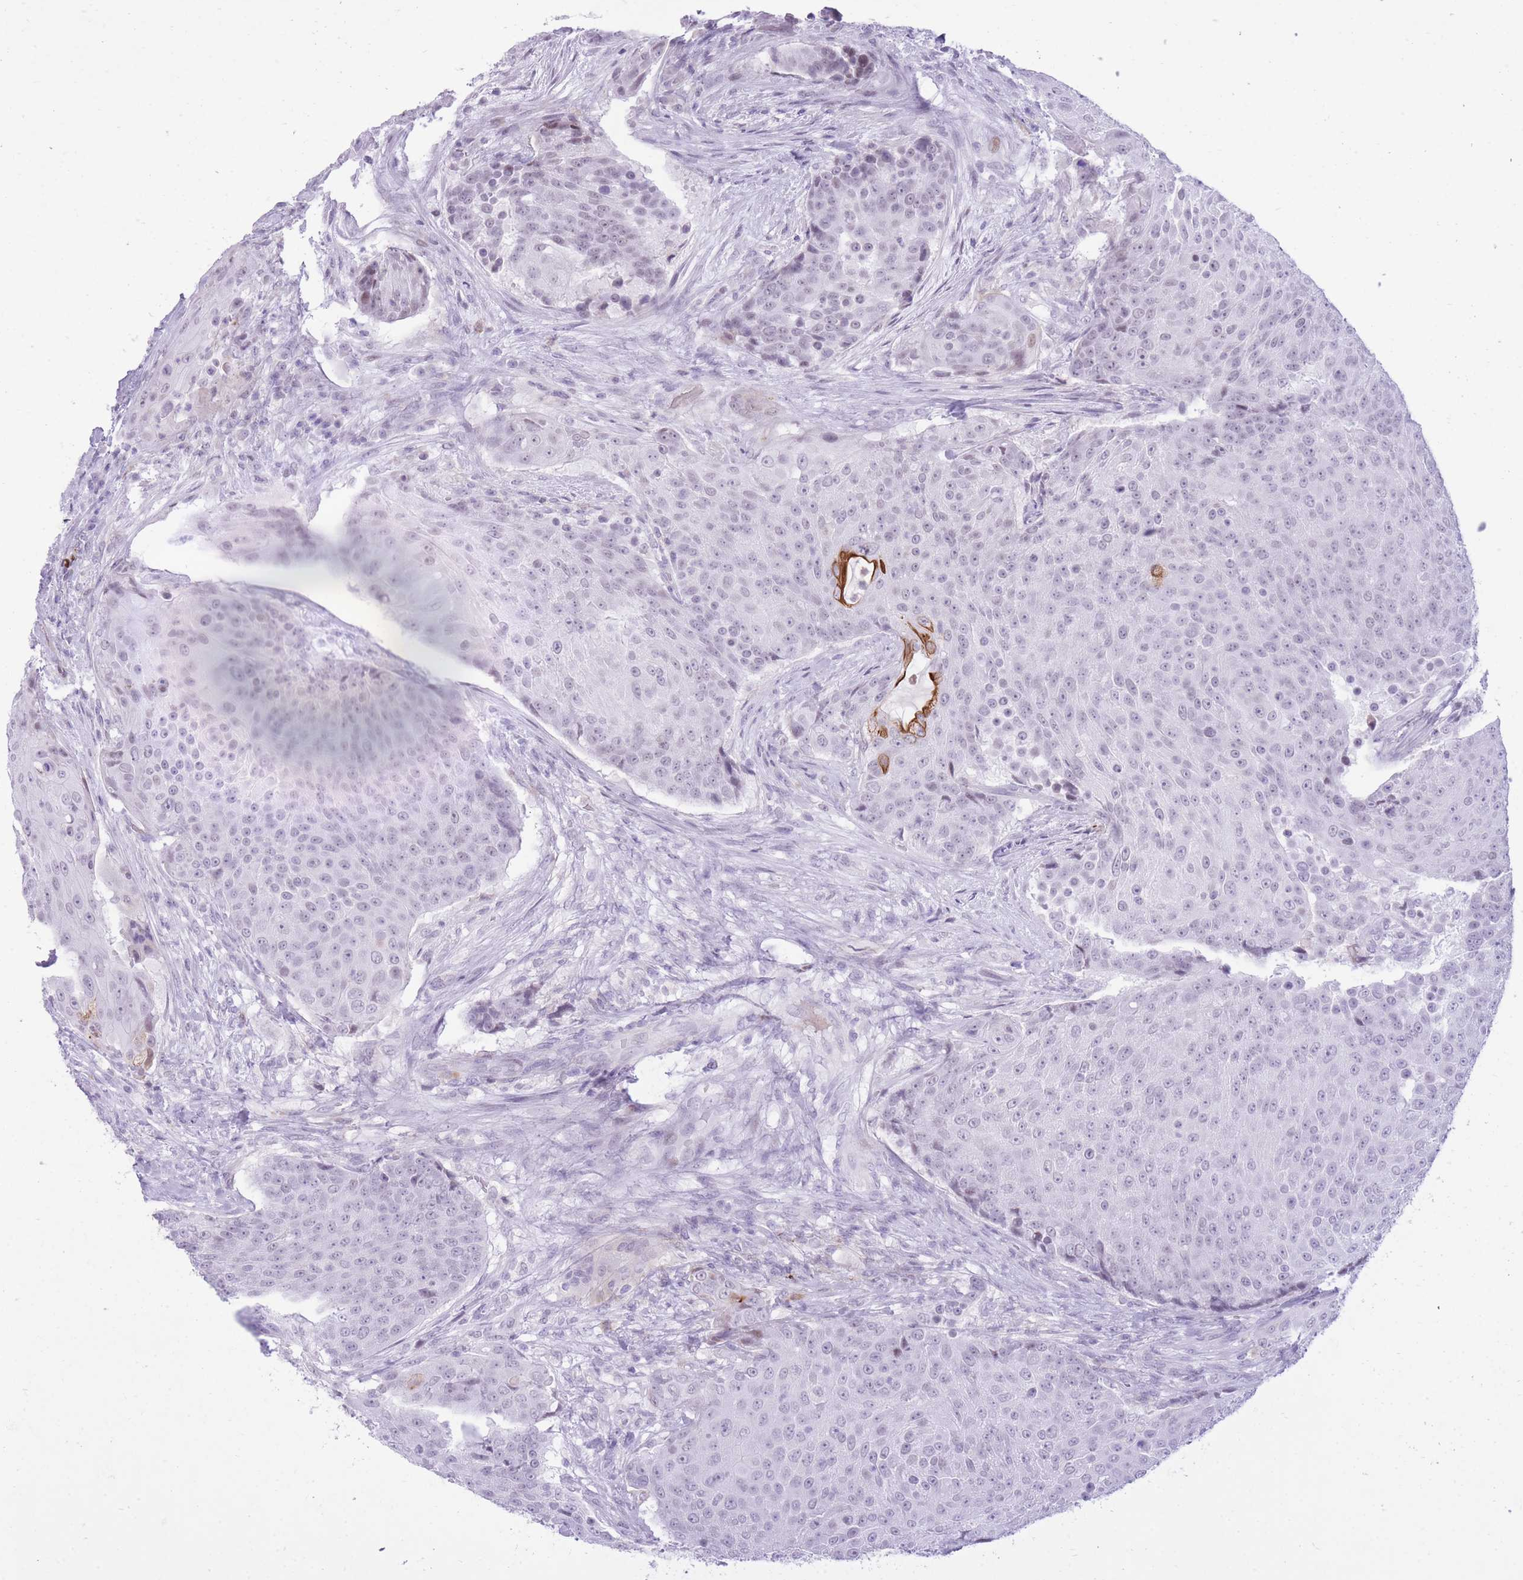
{"staining": {"intensity": "strong", "quantity": "<25%", "location": "cytoplasmic/membranous"}, "tissue": "urothelial cancer", "cell_type": "Tumor cells", "image_type": "cancer", "snomed": [{"axis": "morphology", "description": "Urothelial carcinoma, High grade"}, {"axis": "topography", "description": "Urinary bladder"}], "caption": "High-grade urothelial carcinoma was stained to show a protein in brown. There is medium levels of strong cytoplasmic/membranous positivity in approximately <25% of tumor cells. The staining was performed using DAB (3,3'-diaminobenzidine), with brown indicating positive protein expression. Nuclei are stained blue with hematoxylin.", "gene": "MEIS3", "patient": {"sex": "female", "age": 63}}